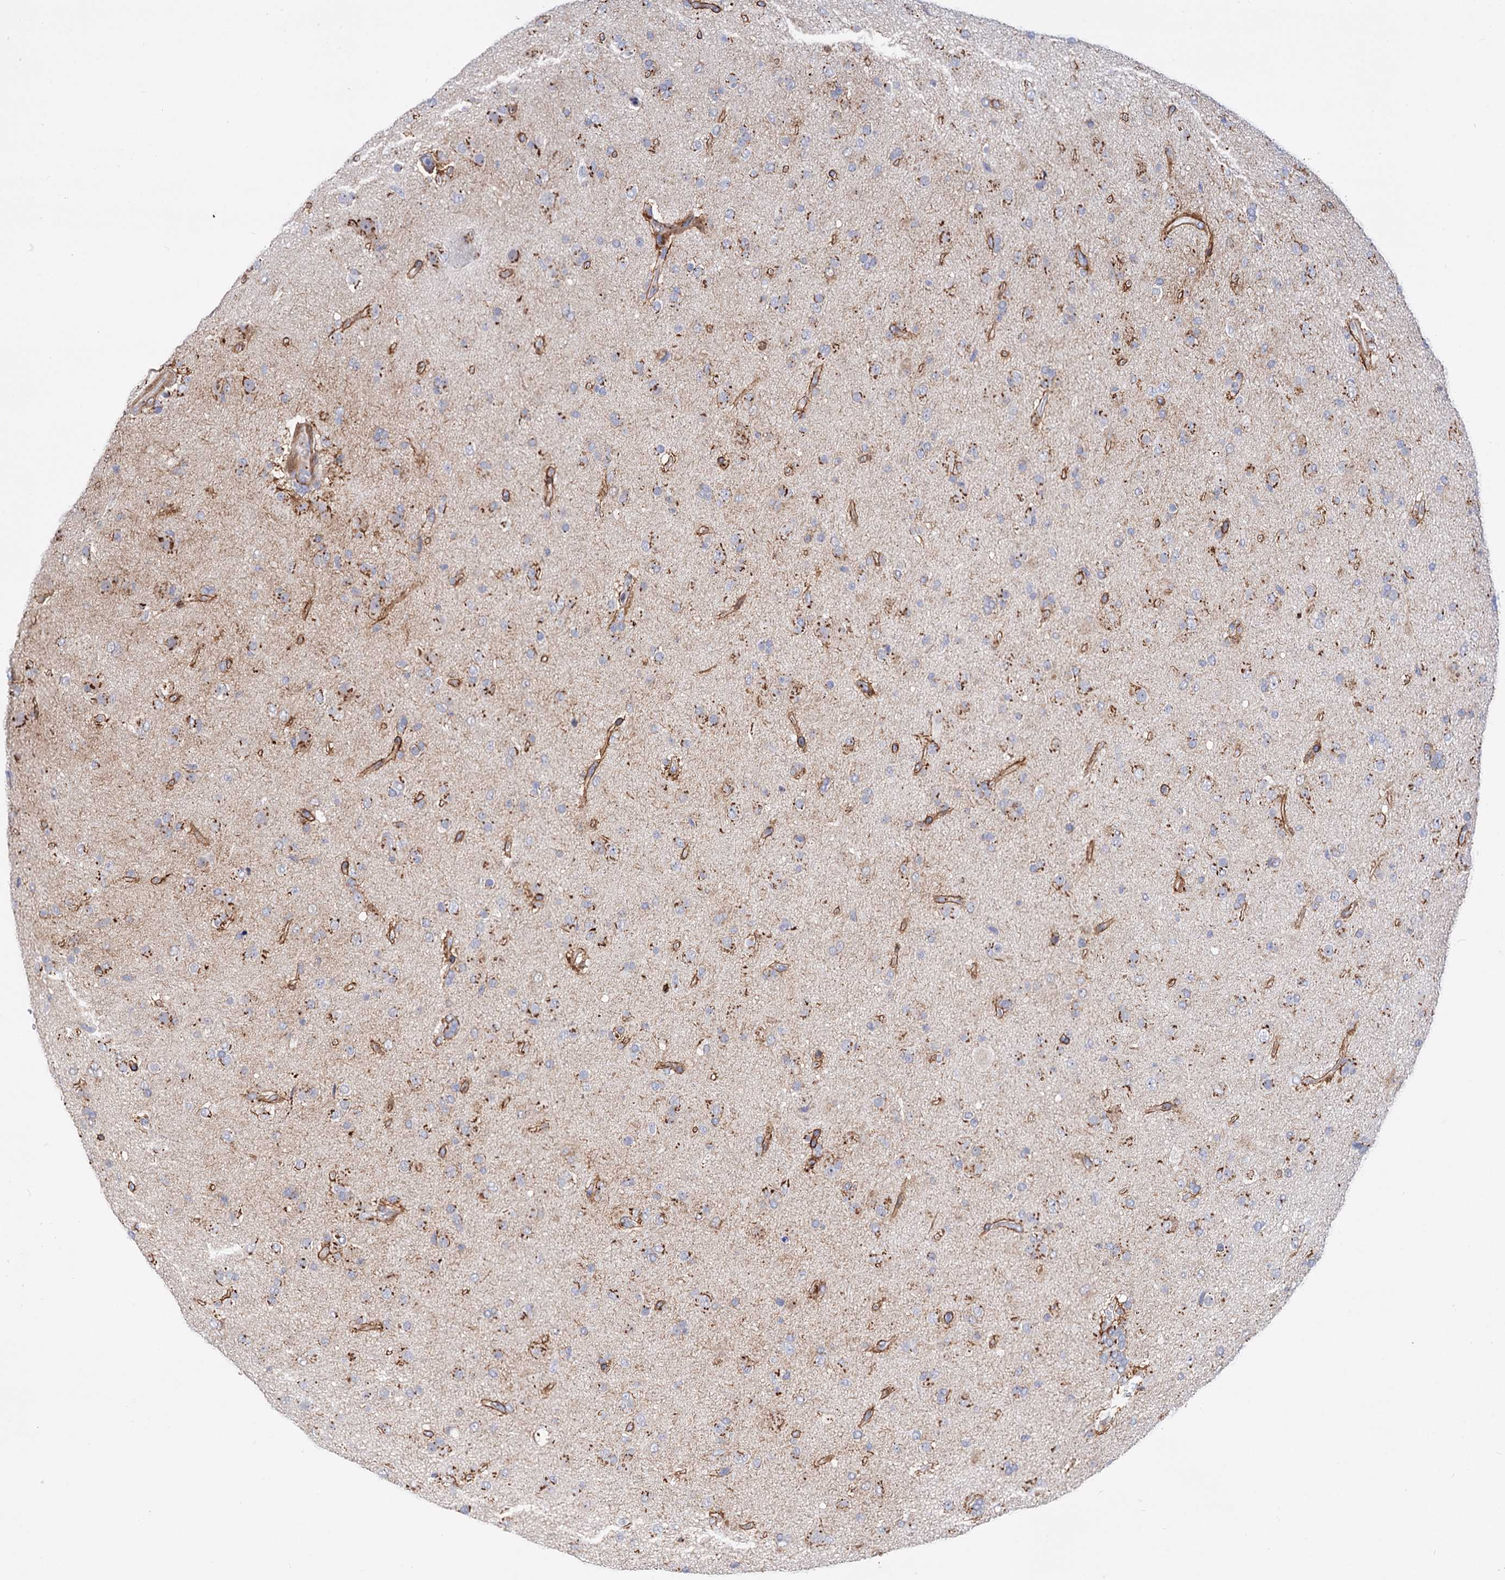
{"staining": {"intensity": "moderate", "quantity": "<25%", "location": "cytoplasmic/membranous"}, "tissue": "glioma", "cell_type": "Tumor cells", "image_type": "cancer", "snomed": [{"axis": "morphology", "description": "Glioma, malignant, Low grade"}, {"axis": "topography", "description": "Brain"}], "caption": "Human malignant low-grade glioma stained for a protein (brown) reveals moderate cytoplasmic/membranous positive positivity in approximately <25% of tumor cells.", "gene": "C11orf96", "patient": {"sex": "male", "age": 65}}